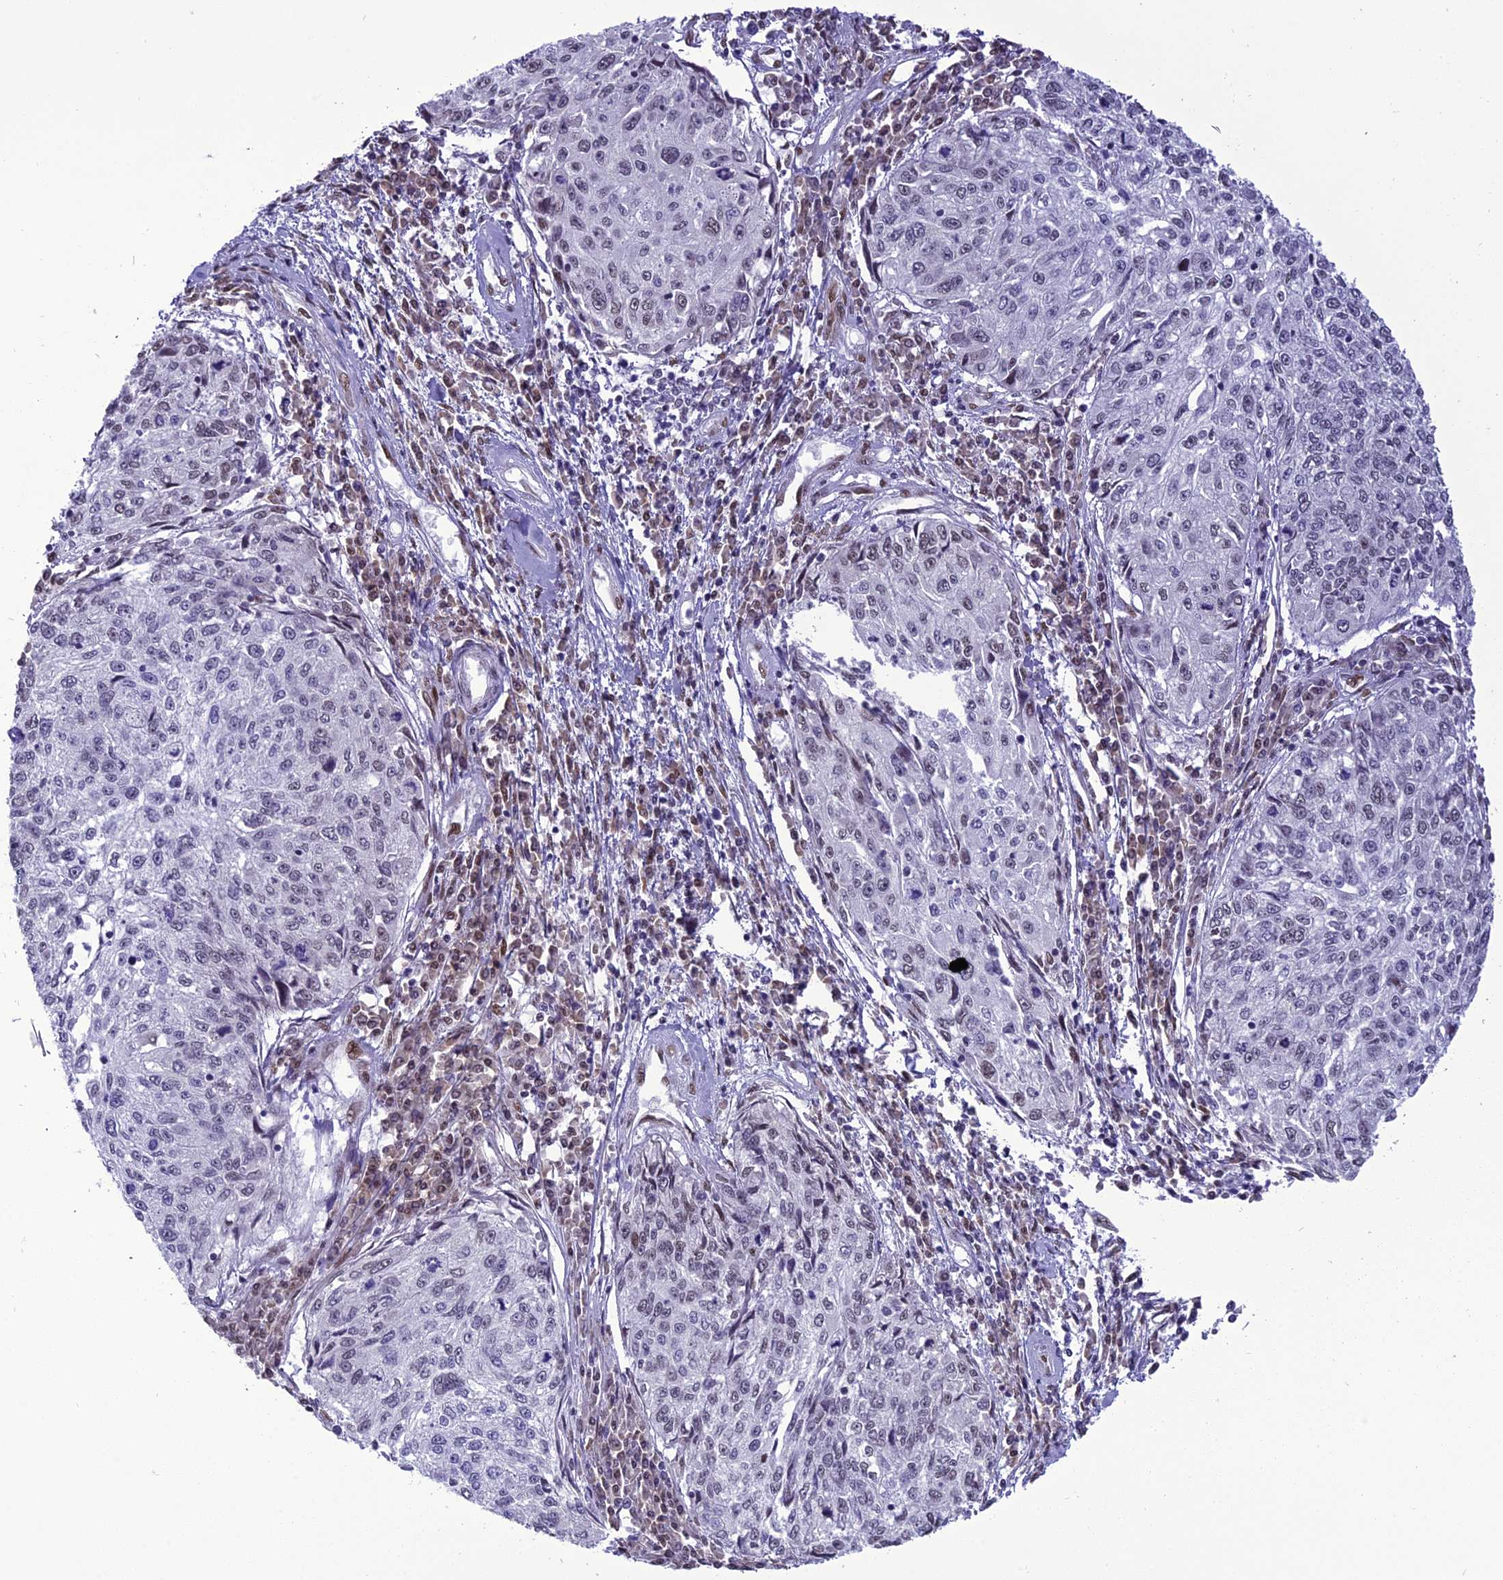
{"staining": {"intensity": "negative", "quantity": "none", "location": "none"}, "tissue": "cervical cancer", "cell_type": "Tumor cells", "image_type": "cancer", "snomed": [{"axis": "morphology", "description": "Squamous cell carcinoma, NOS"}, {"axis": "topography", "description": "Cervix"}], "caption": "The histopathology image exhibits no staining of tumor cells in cervical cancer.", "gene": "DDX1", "patient": {"sex": "female", "age": 57}}